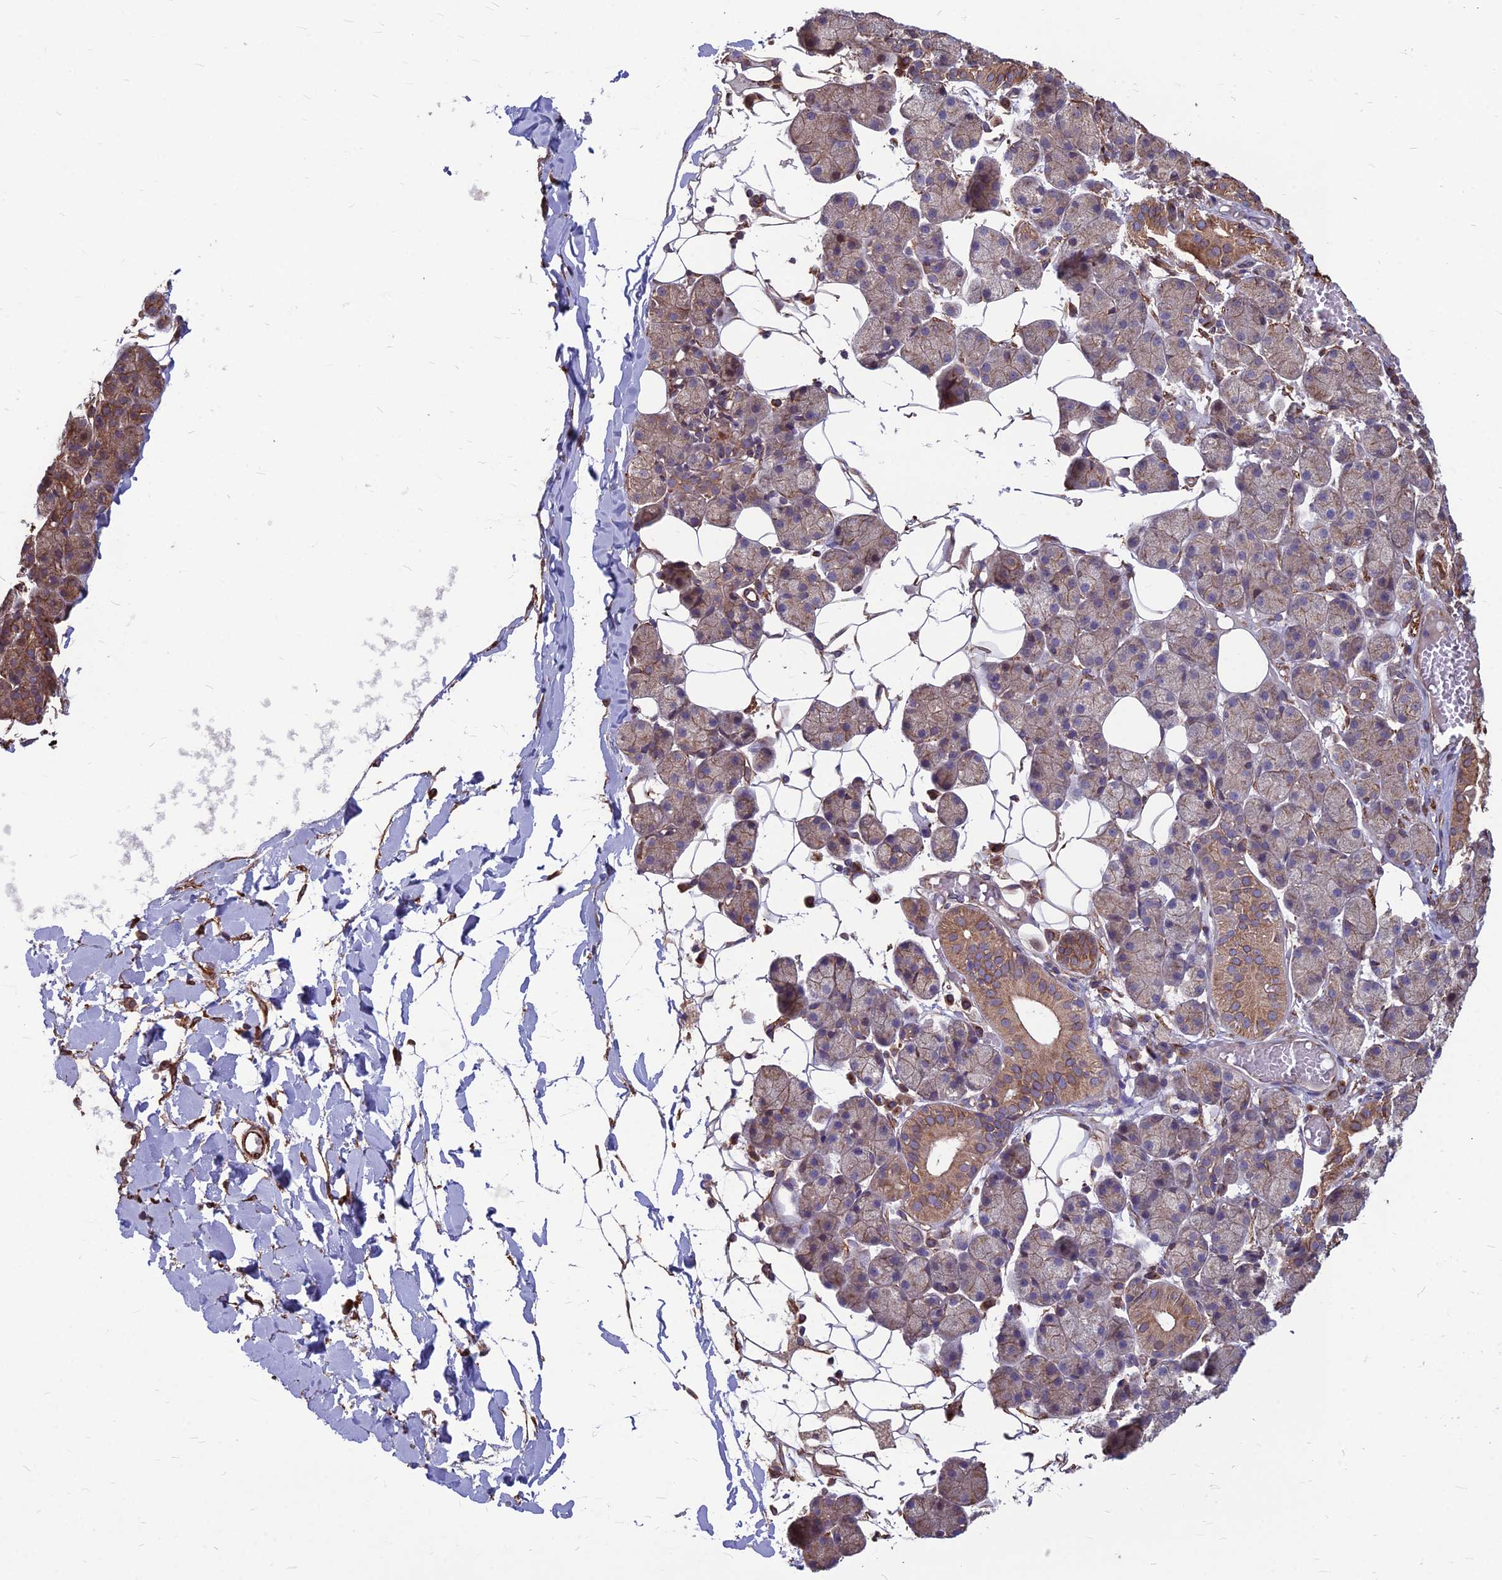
{"staining": {"intensity": "strong", "quantity": "25%-75%", "location": "cytoplasmic/membranous,nuclear"}, "tissue": "salivary gland", "cell_type": "Glandular cells", "image_type": "normal", "snomed": [{"axis": "morphology", "description": "Normal tissue, NOS"}, {"axis": "topography", "description": "Salivary gland"}], "caption": "Protein expression by immunohistochemistry demonstrates strong cytoplasmic/membranous,nuclear staining in about 25%-75% of glandular cells in normal salivary gland. The protein of interest is shown in brown color, while the nuclei are stained blue.", "gene": "LSM6", "patient": {"sex": "female", "age": 33}}